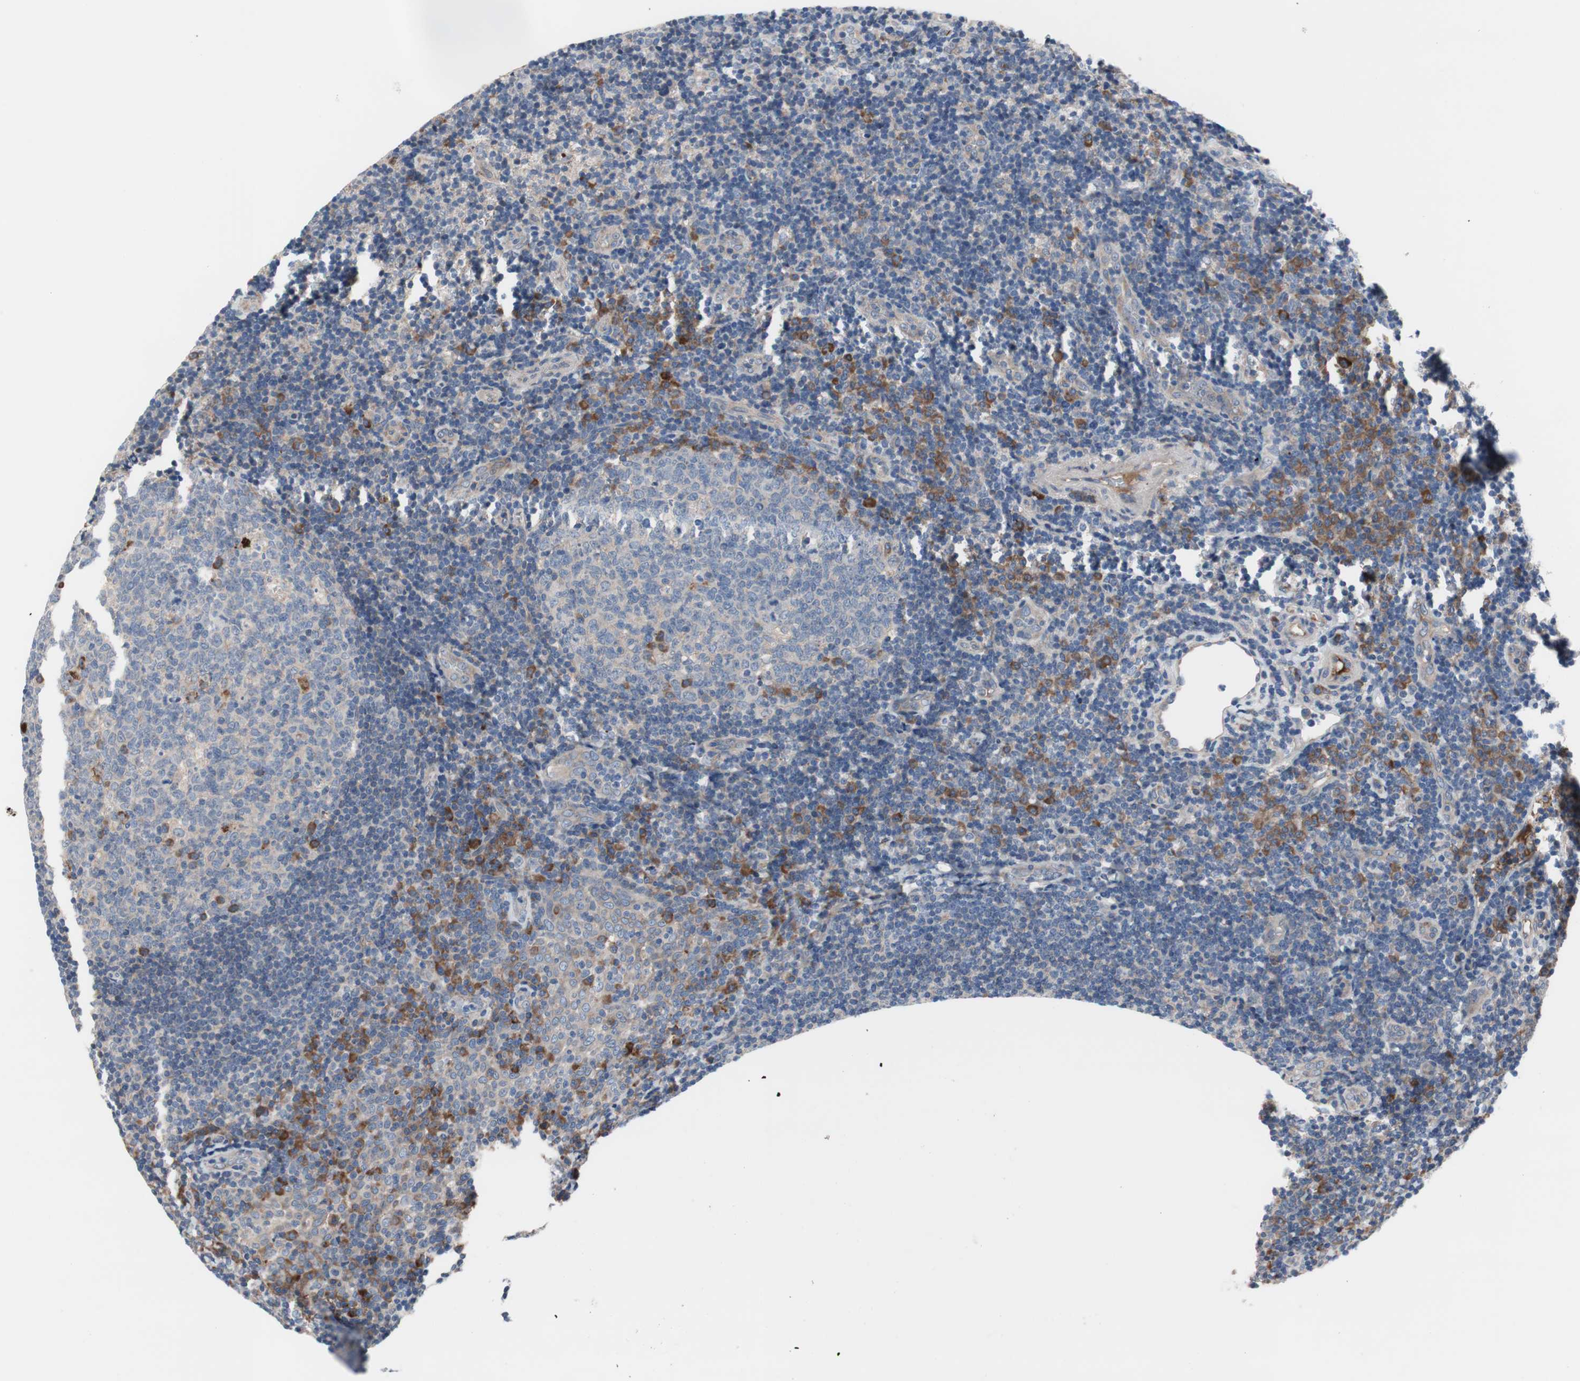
{"staining": {"intensity": "negative", "quantity": "none", "location": "none"}, "tissue": "tonsil", "cell_type": "Germinal center cells", "image_type": "normal", "snomed": [{"axis": "morphology", "description": "Normal tissue, NOS"}, {"axis": "topography", "description": "Tonsil"}], "caption": "High power microscopy photomicrograph of an immunohistochemistry (IHC) image of unremarkable tonsil, revealing no significant staining in germinal center cells. Brightfield microscopy of immunohistochemistry stained with DAB (3,3'-diaminobenzidine) (brown) and hematoxylin (blue), captured at high magnification.", "gene": "KANSL1", "patient": {"sex": "female", "age": 40}}